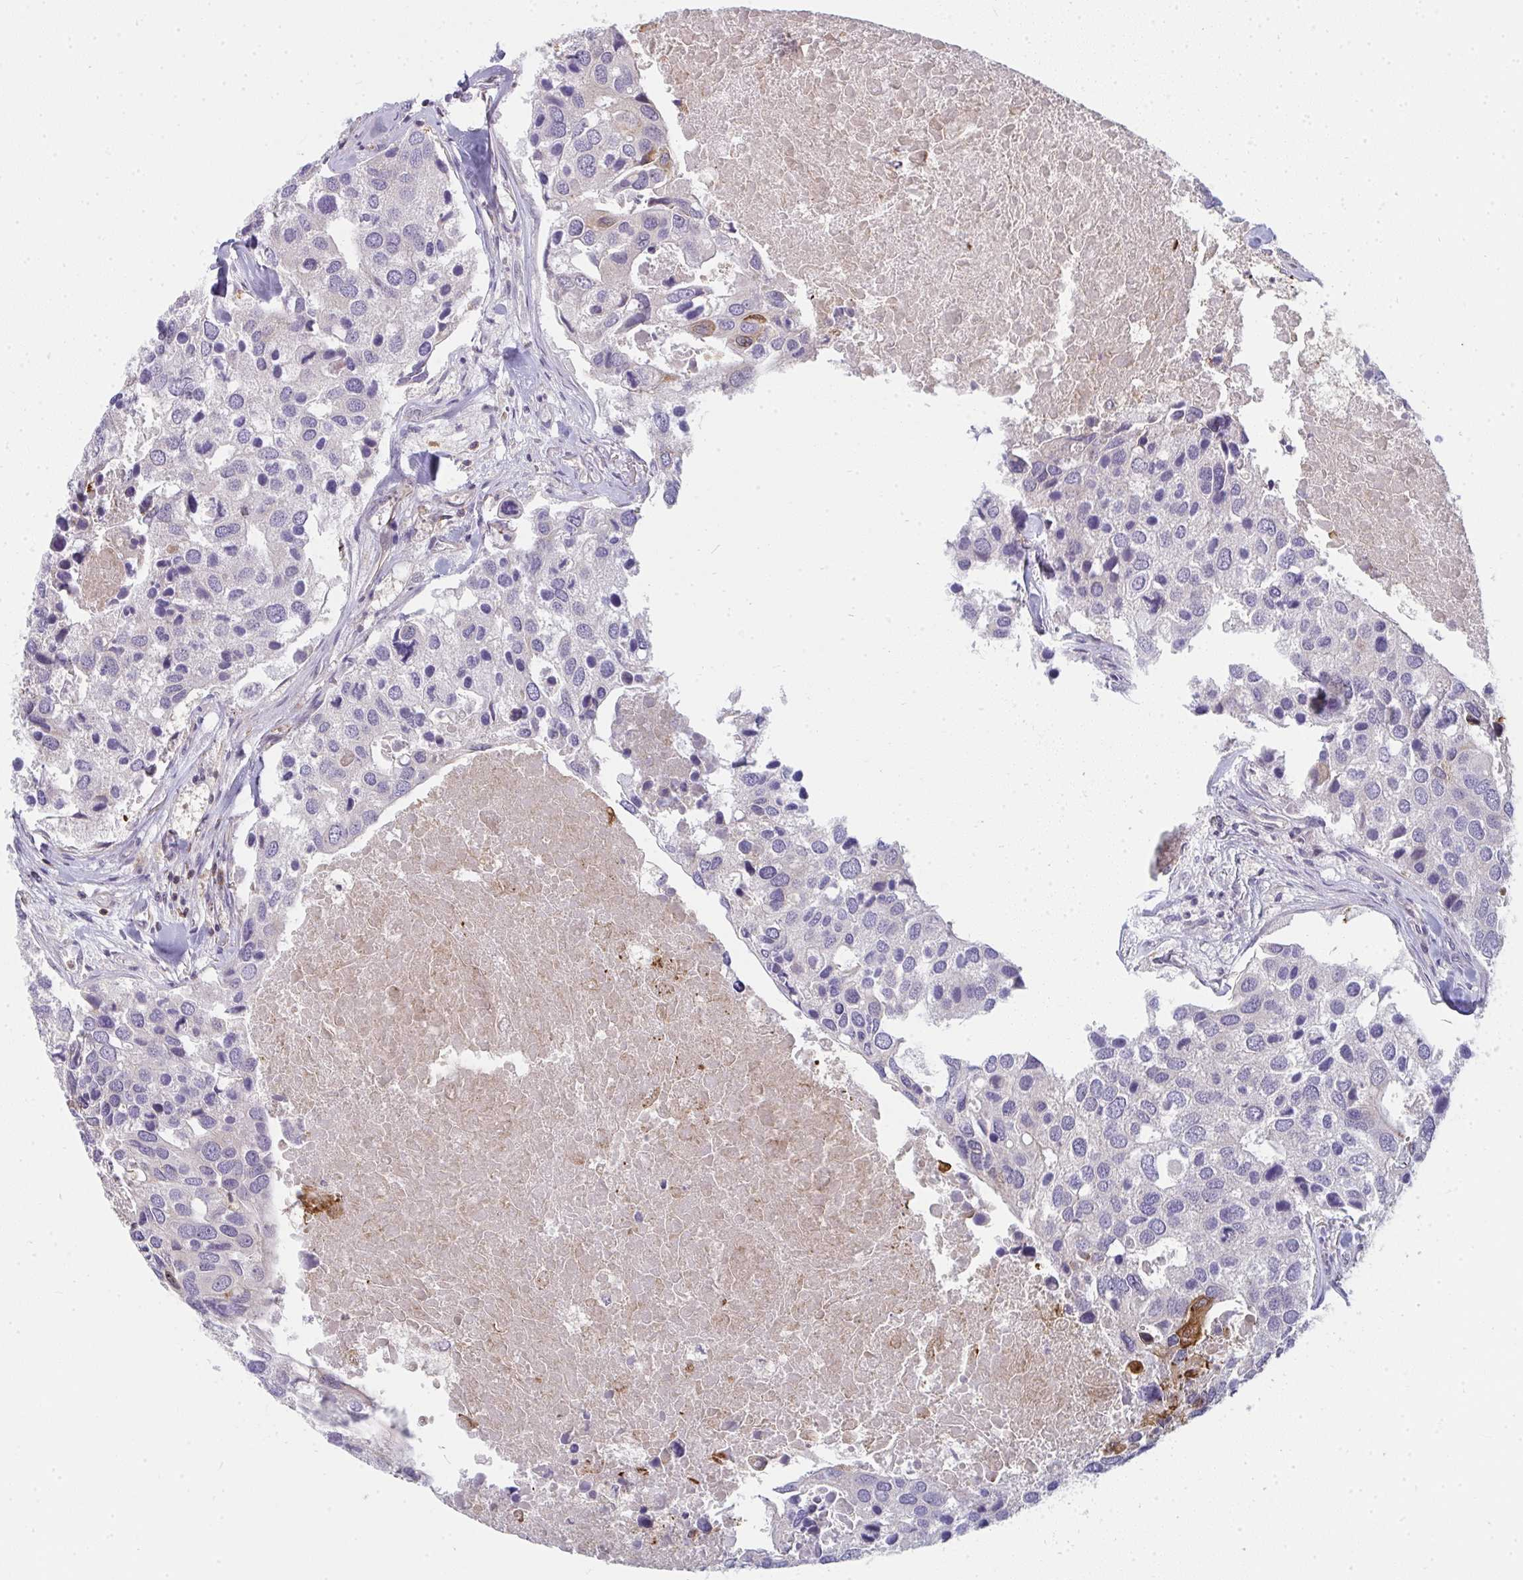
{"staining": {"intensity": "negative", "quantity": "none", "location": "none"}, "tissue": "breast cancer", "cell_type": "Tumor cells", "image_type": "cancer", "snomed": [{"axis": "morphology", "description": "Duct carcinoma"}, {"axis": "topography", "description": "Breast"}], "caption": "This photomicrograph is of breast infiltrating ductal carcinoma stained with immunohistochemistry to label a protein in brown with the nuclei are counter-stained blue. There is no positivity in tumor cells. (Brightfield microscopy of DAB (3,3'-diaminobenzidine) immunohistochemistry (IHC) at high magnification).", "gene": "CSF3R", "patient": {"sex": "female", "age": 83}}